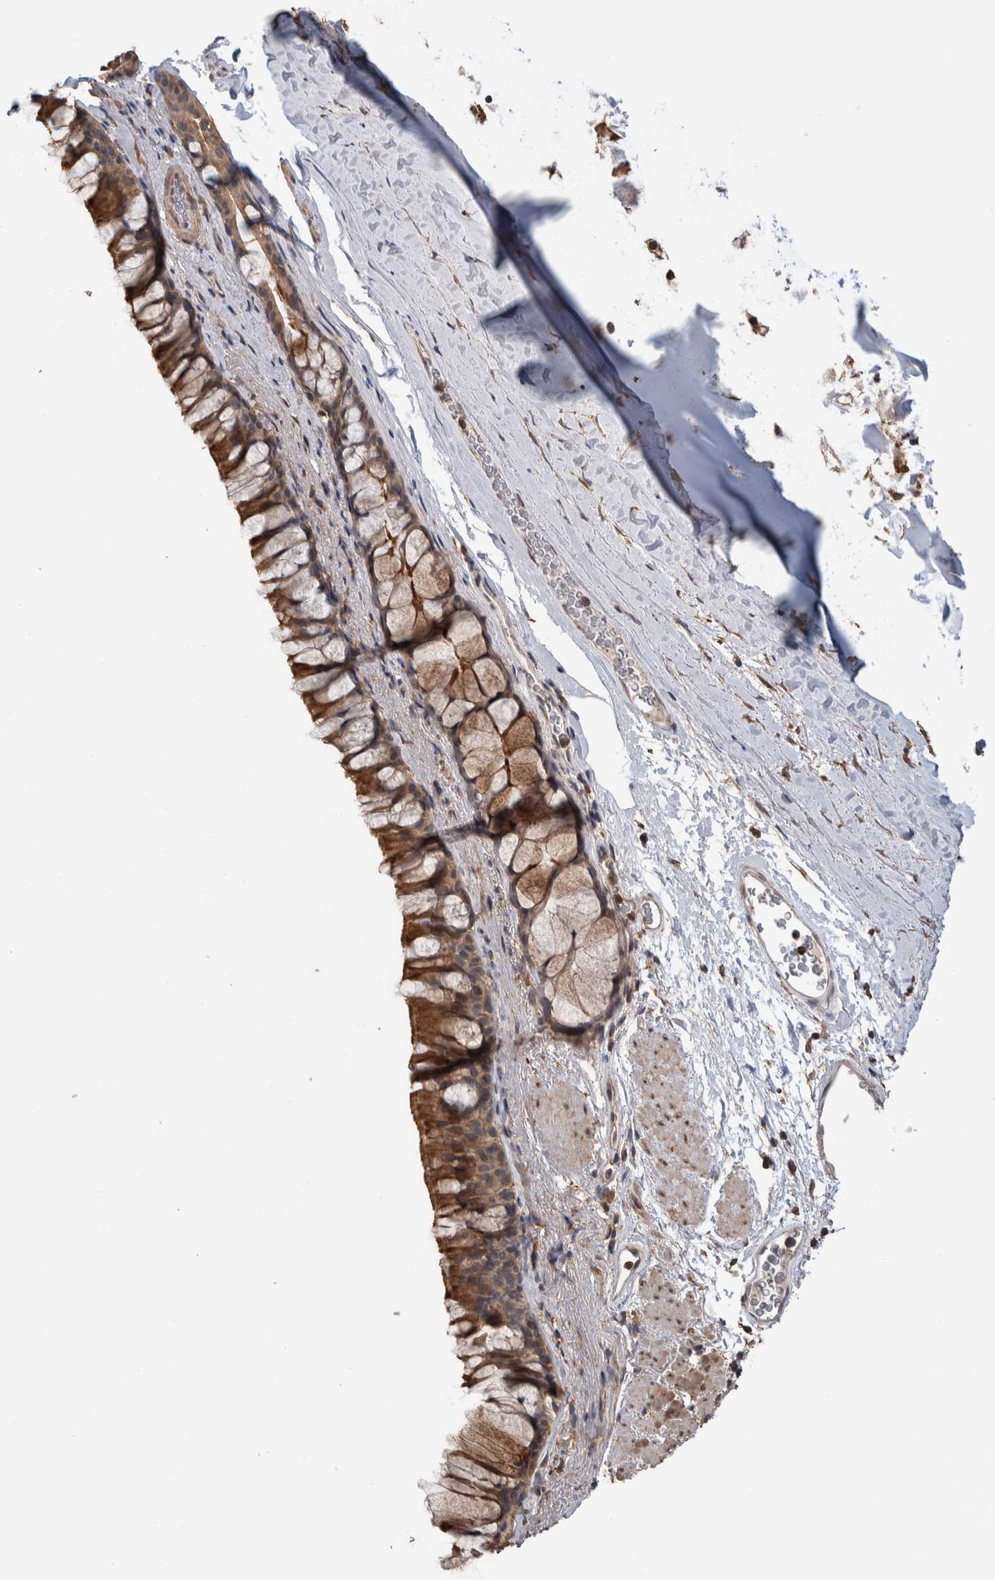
{"staining": {"intensity": "moderate", "quantity": ">75%", "location": "cytoplasmic/membranous"}, "tissue": "bronchus", "cell_type": "Respiratory epithelial cells", "image_type": "normal", "snomed": [{"axis": "morphology", "description": "Normal tissue, NOS"}, {"axis": "topography", "description": "Cartilage tissue"}, {"axis": "topography", "description": "Bronchus"}], "caption": "Immunohistochemical staining of normal human bronchus demonstrates medium levels of moderate cytoplasmic/membranous positivity in about >75% of respiratory epithelial cells. The staining is performed using DAB brown chromogen to label protein expression. The nuclei are counter-stained blue using hematoxylin.", "gene": "DVL2", "patient": {"sex": "female", "age": 53}}